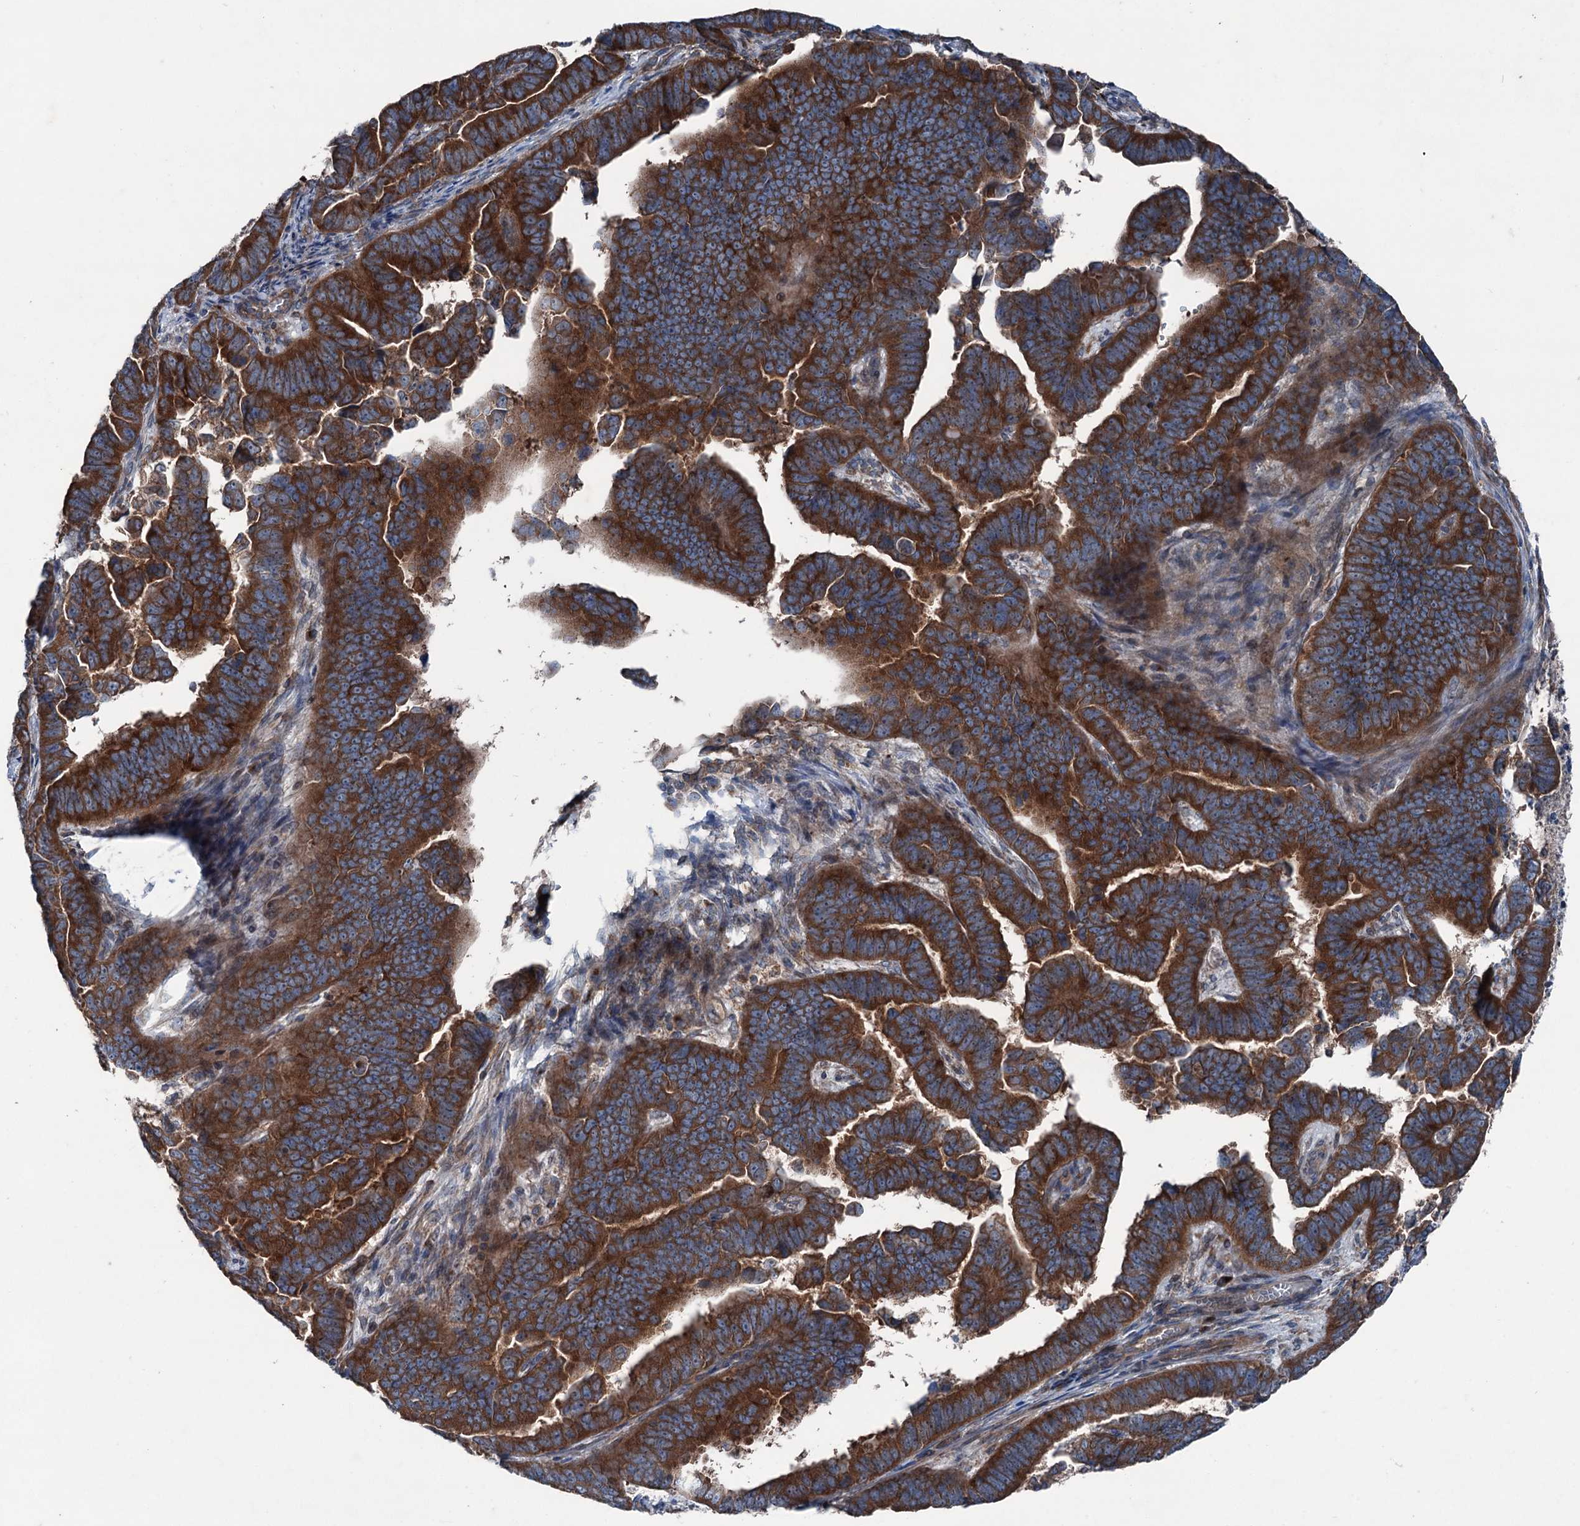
{"staining": {"intensity": "strong", "quantity": ">75%", "location": "cytoplasmic/membranous"}, "tissue": "endometrial cancer", "cell_type": "Tumor cells", "image_type": "cancer", "snomed": [{"axis": "morphology", "description": "Adenocarcinoma, NOS"}, {"axis": "topography", "description": "Endometrium"}], "caption": "Strong cytoplasmic/membranous protein expression is seen in approximately >75% of tumor cells in endometrial cancer. (DAB (3,3'-diaminobenzidine) = brown stain, brightfield microscopy at high magnification).", "gene": "RUFY1", "patient": {"sex": "female", "age": 75}}